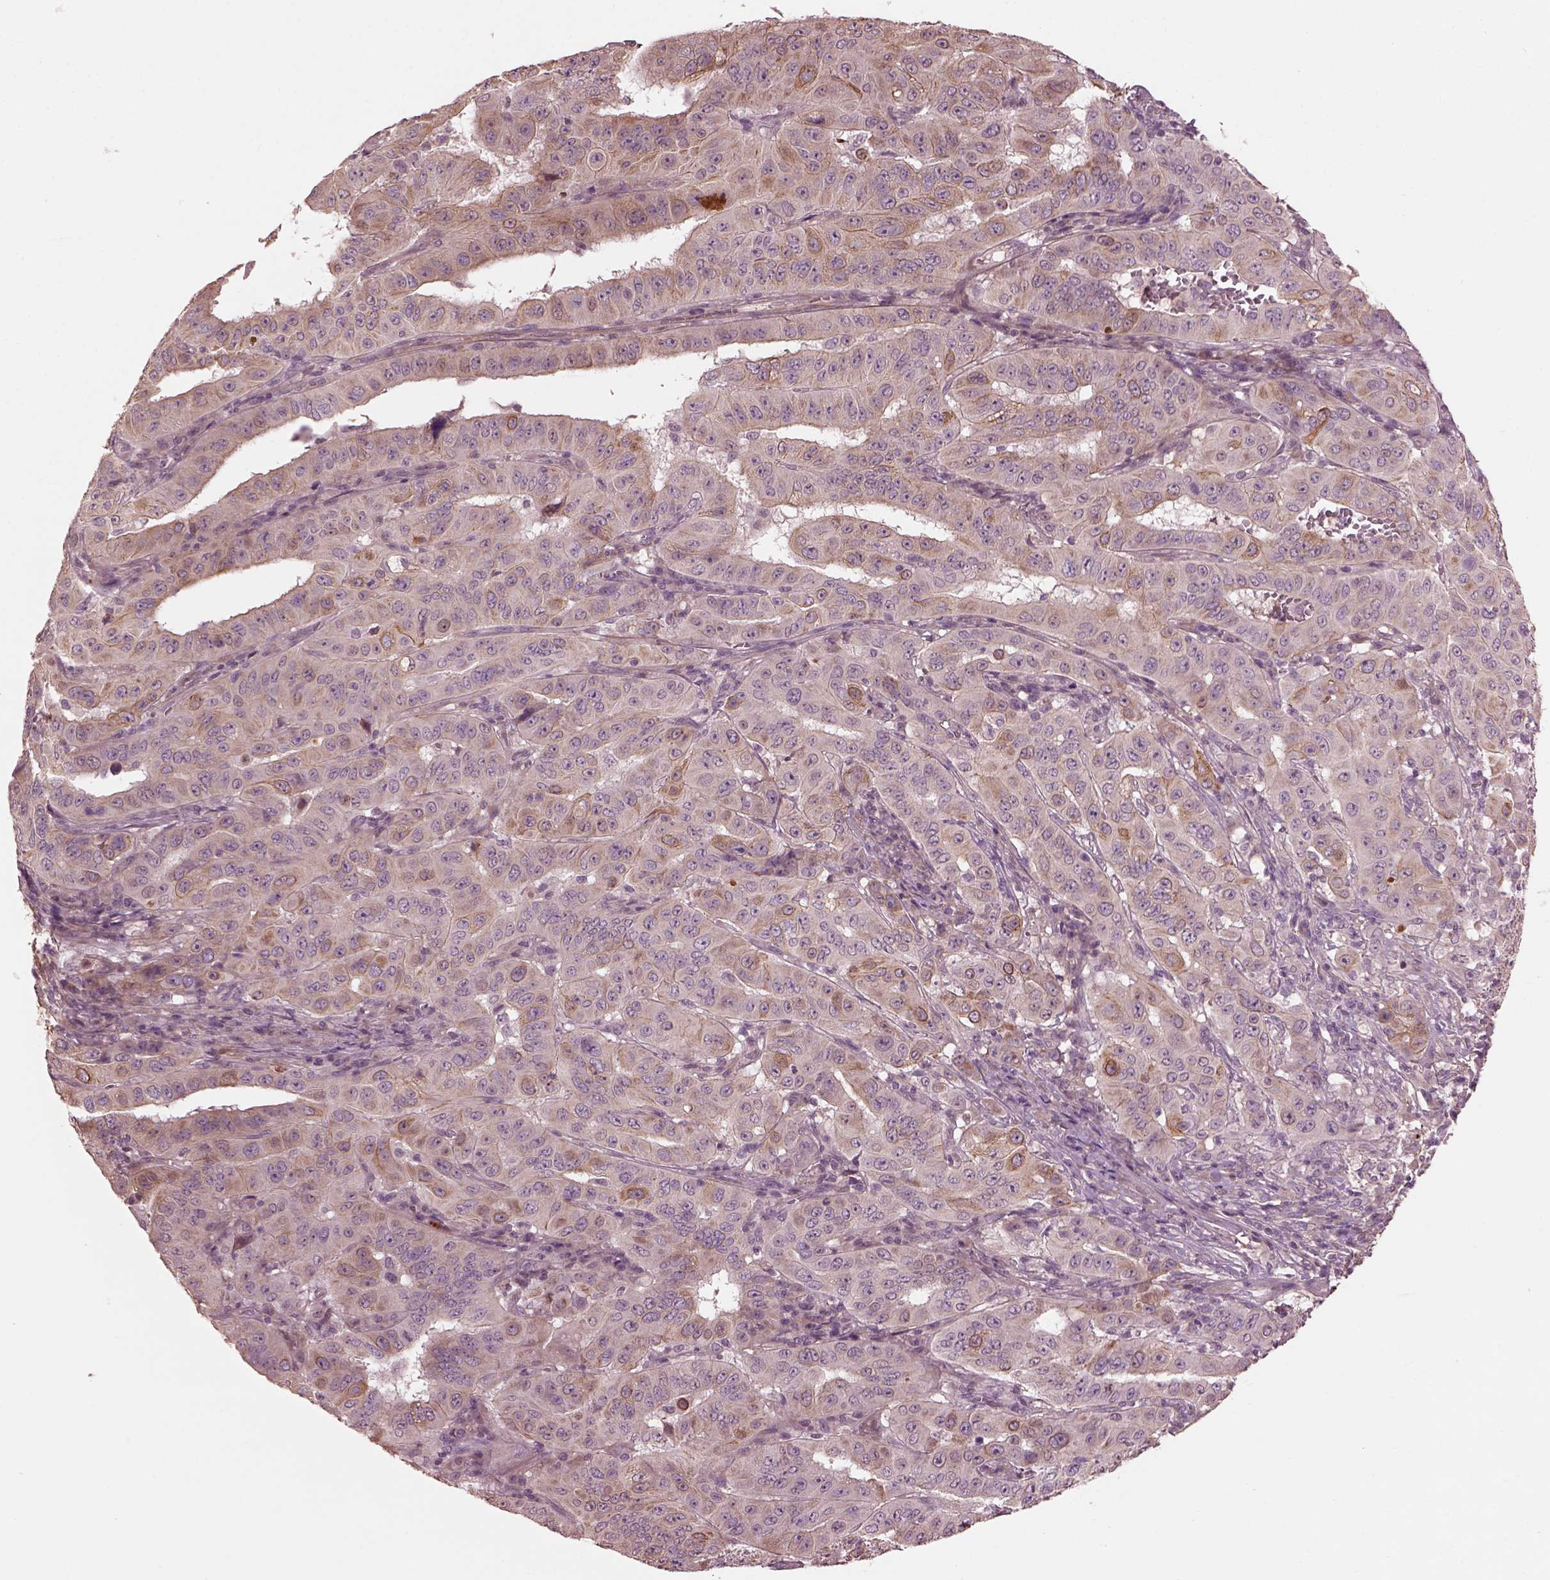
{"staining": {"intensity": "moderate", "quantity": "<25%", "location": "cytoplasmic/membranous"}, "tissue": "pancreatic cancer", "cell_type": "Tumor cells", "image_type": "cancer", "snomed": [{"axis": "morphology", "description": "Adenocarcinoma, NOS"}, {"axis": "topography", "description": "Pancreas"}], "caption": "Immunohistochemical staining of human pancreatic cancer (adenocarcinoma) shows low levels of moderate cytoplasmic/membranous expression in approximately <25% of tumor cells.", "gene": "EFEMP1", "patient": {"sex": "male", "age": 63}}